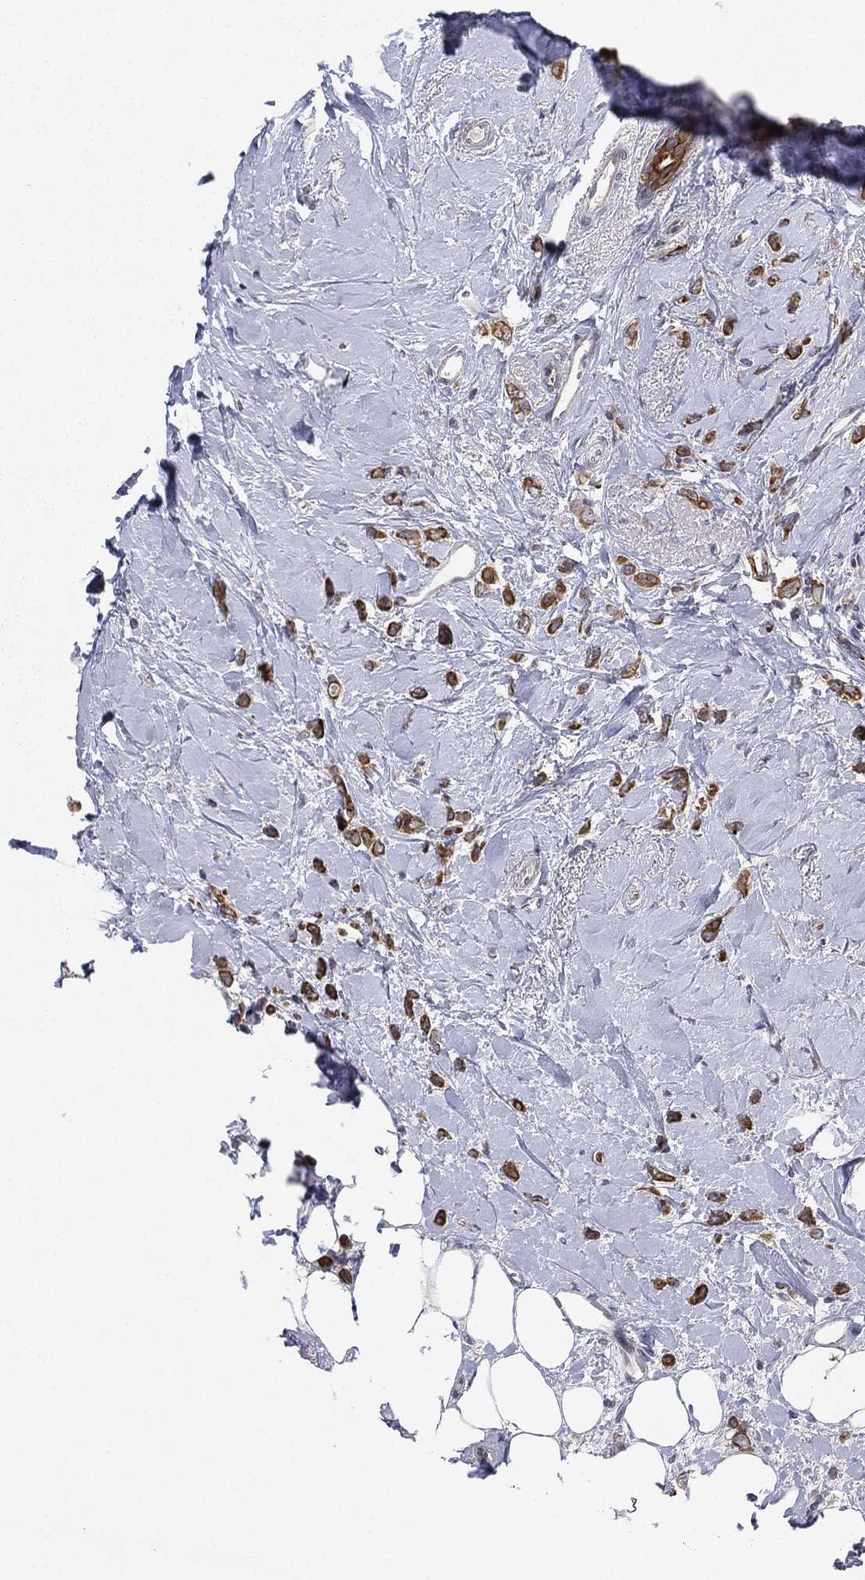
{"staining": {"intensity": "strong", "quantity": "25%-75%", "location": "cytoplasmic/membranous"}, "tissue": "breast cancer", "cell_type": "Tumor cells", "image_type": "cancer", "snomed": [{"axis": "morphology", "description": "Lobular carcinoma"}, {"axis": "topography", "description": "Breast"}], "caption": "This is an image of immunohistochemistry (IHC) staining of lobular carcinoma (breast), which shows strong staining in the cytoplasmic/membranous of tumor cells.", "gene": "KAT14", "patient": {"sex": "female", "age": 66}}